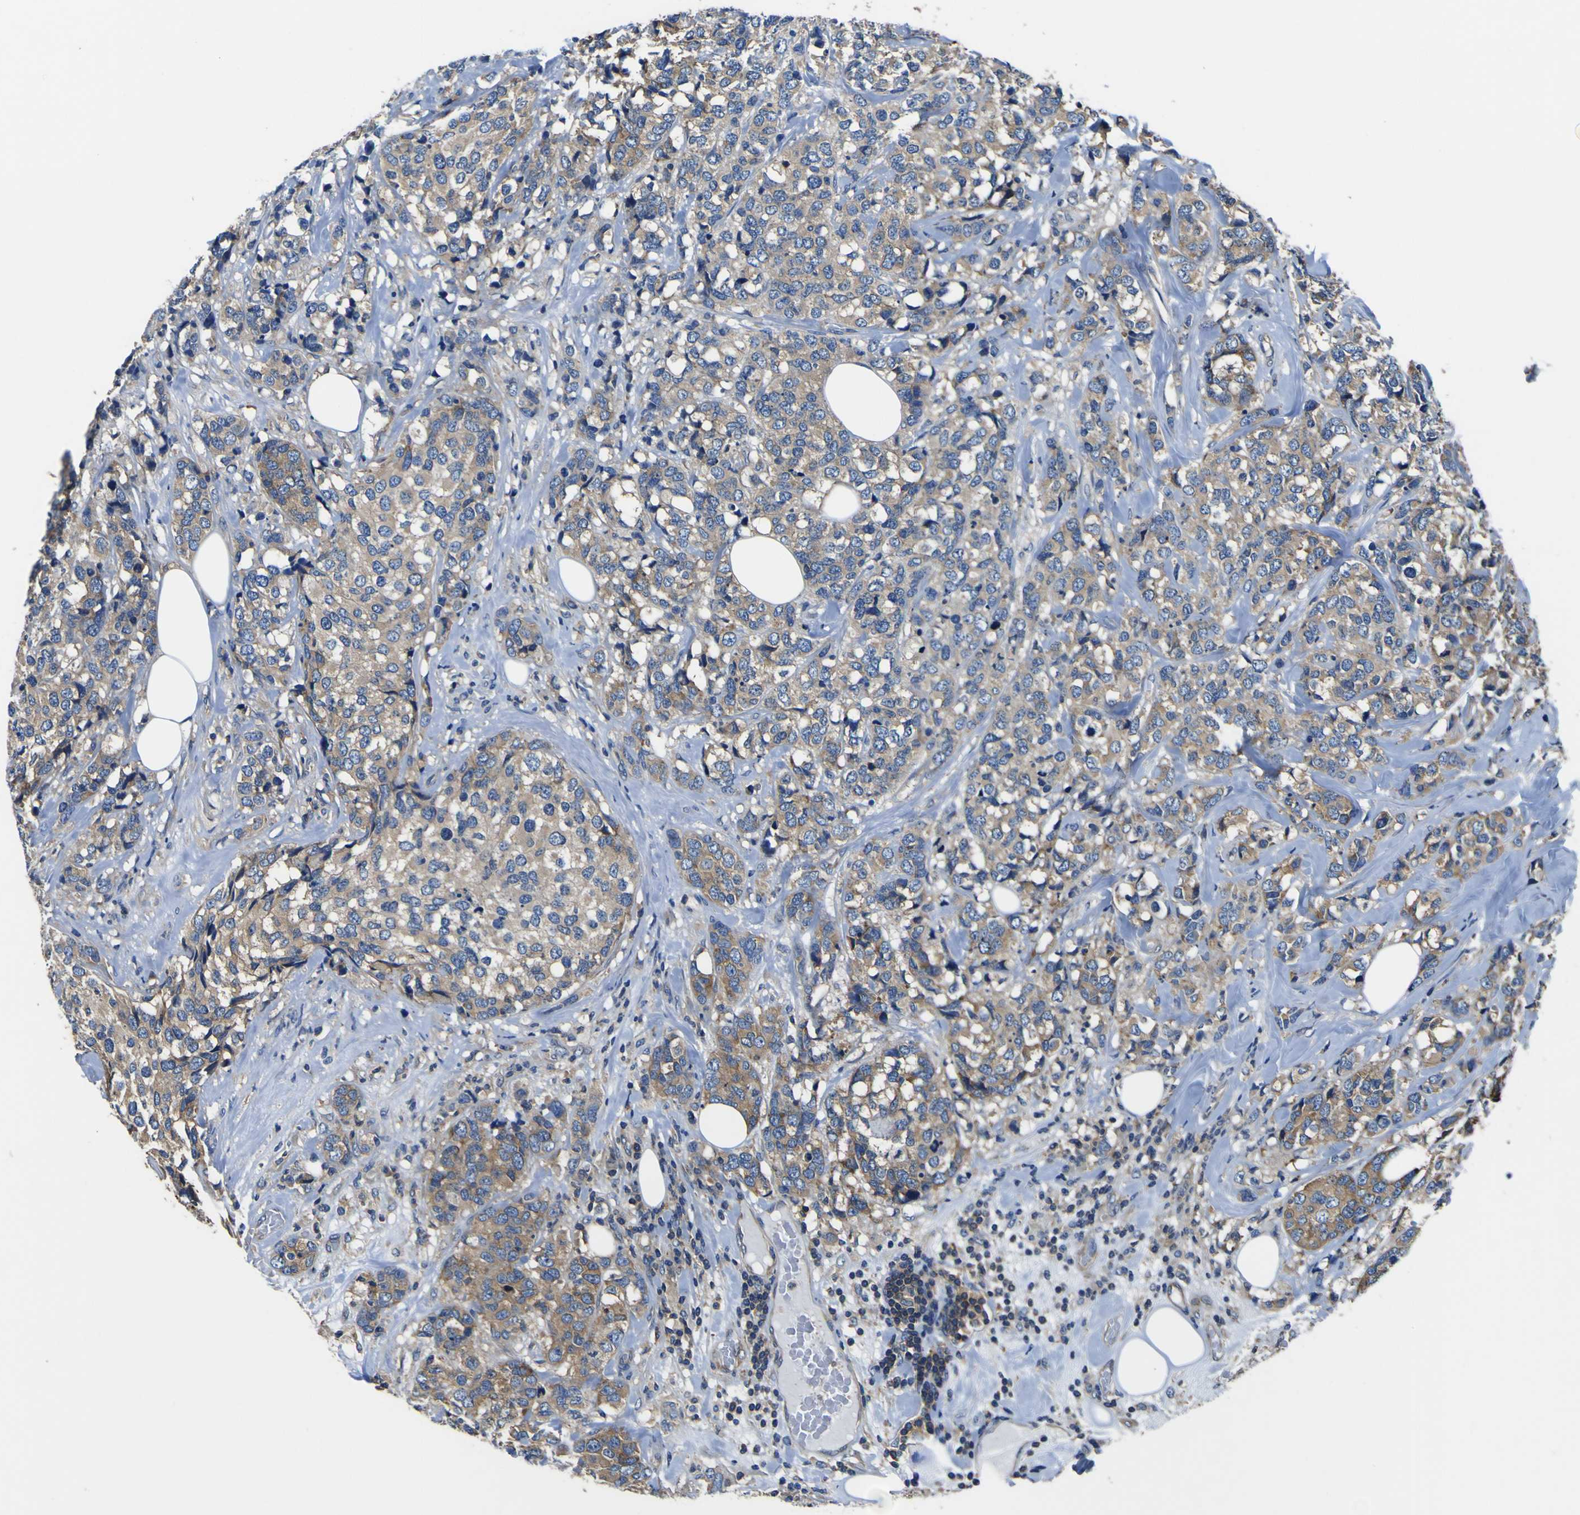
{"staining": {"intensity": "moderate", "quantity": ">75%", "location": "cytoplasmic/membranous"}, "tissue": "breast cancer", "cell_type": "Tumor cells", "image_type": "cancer", "snomed": [{"axis": "morphology", "description": "Lobular carcinoma"}, {"axis": "topography", "description": "Breast"}], "caption": "Breast cancer (lobular carcinoma) tissue demonstrates moderate cytoplasmic/membranous positivity in about >75% of tumor cells, visualized by immunohistochemistry. The protein is shown in brown color, while the nuclei are stained blue.", "gene": "CNR2", "patient": {"sex": "female", "age": 59}}